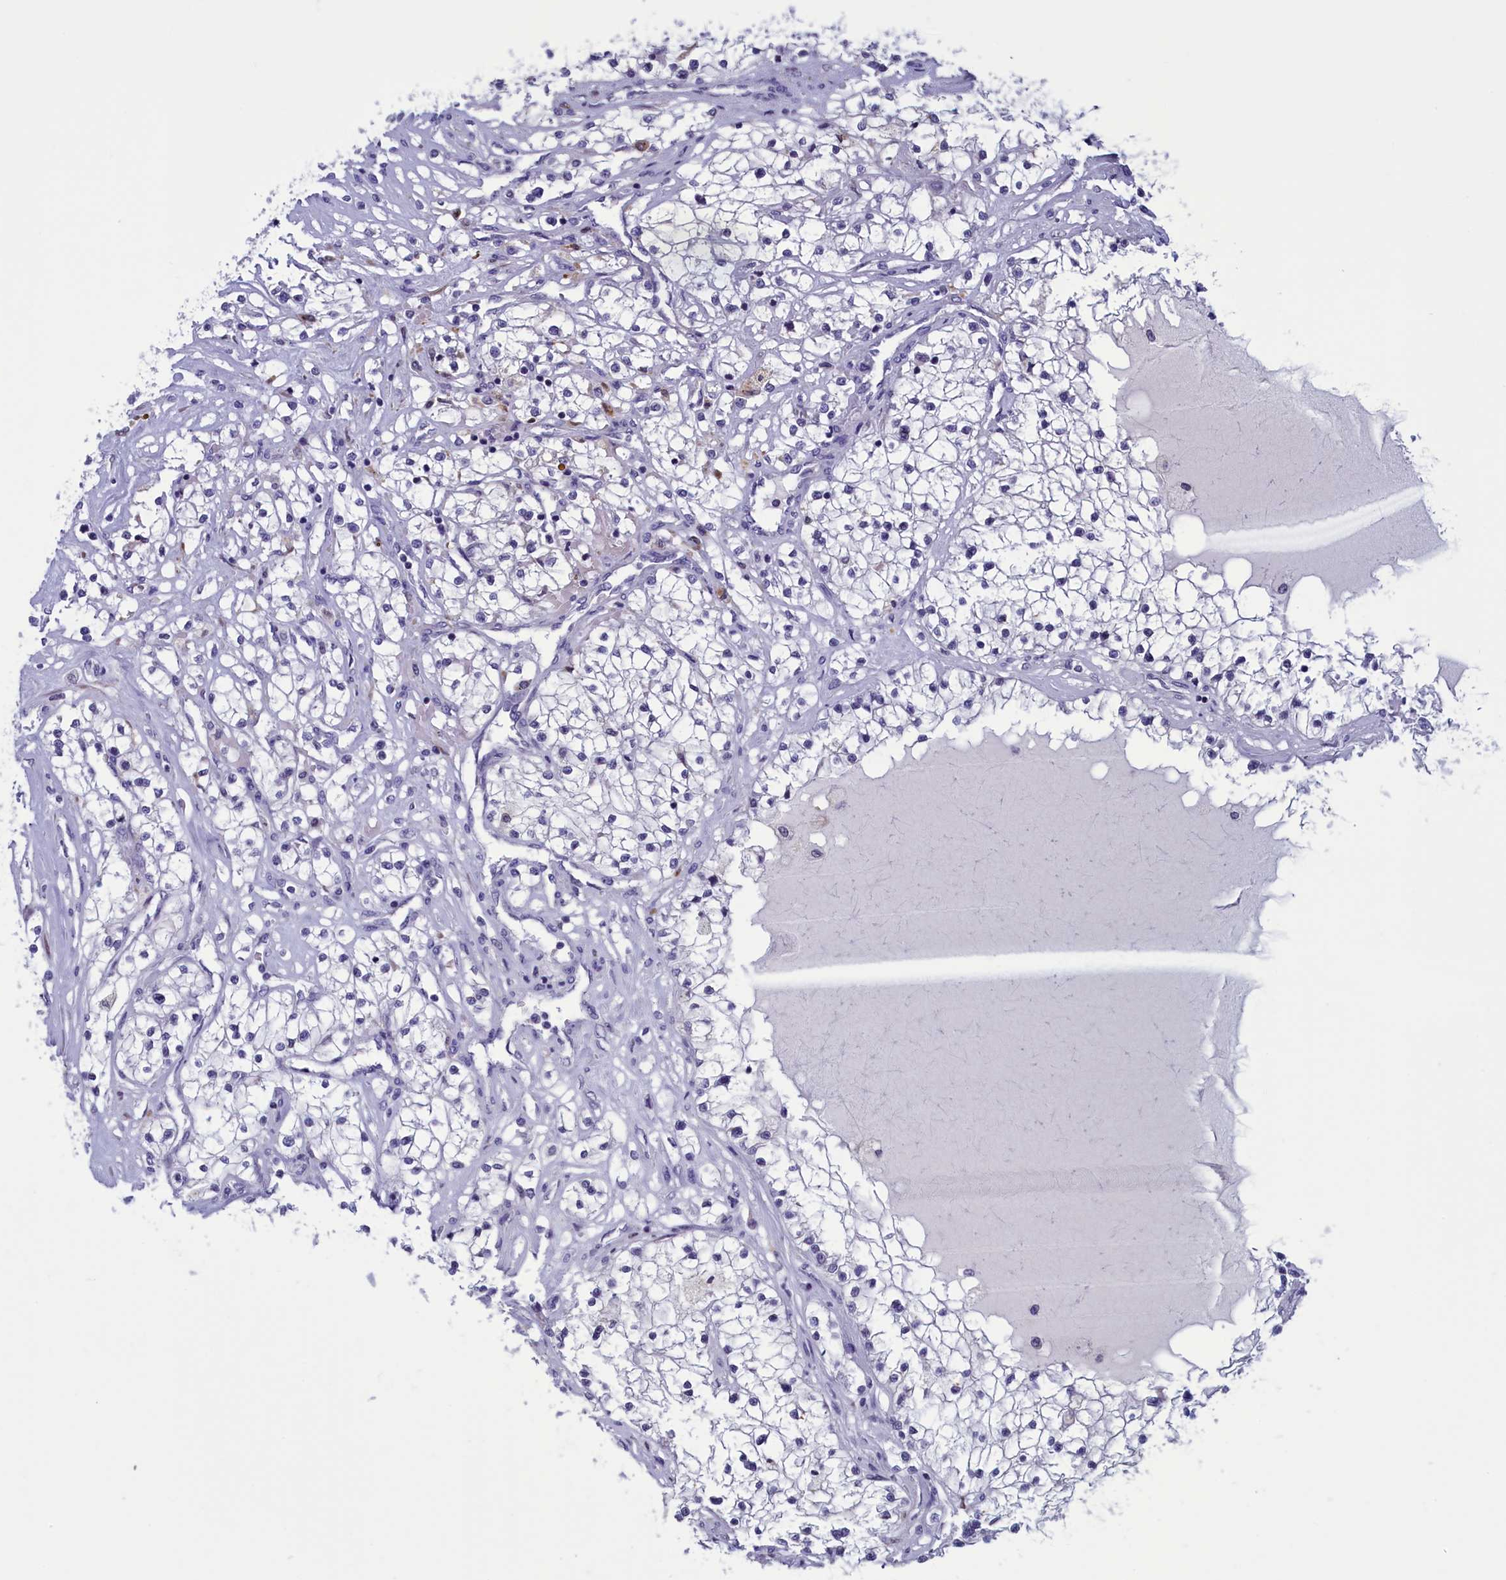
{"staining": {"intensity": "negative", "quantity": "none", "location": "none"}, "tissue": "renal cancer", "cell_type": "Tumor cells", "image_type": "cancer", "snomed": [{"axis": "morphology", "description": "Adenocarcinoma, NOS"}, {"axis": "topography", "description": "Kidney"}], "caption": "A high-resolution photomicrograph shows immunohistochemistry staining of renal cancer, which displays no significant positivity in tumor cells.", "gene": "PARS2", "patient": {"sex": "male", "age": 68}}